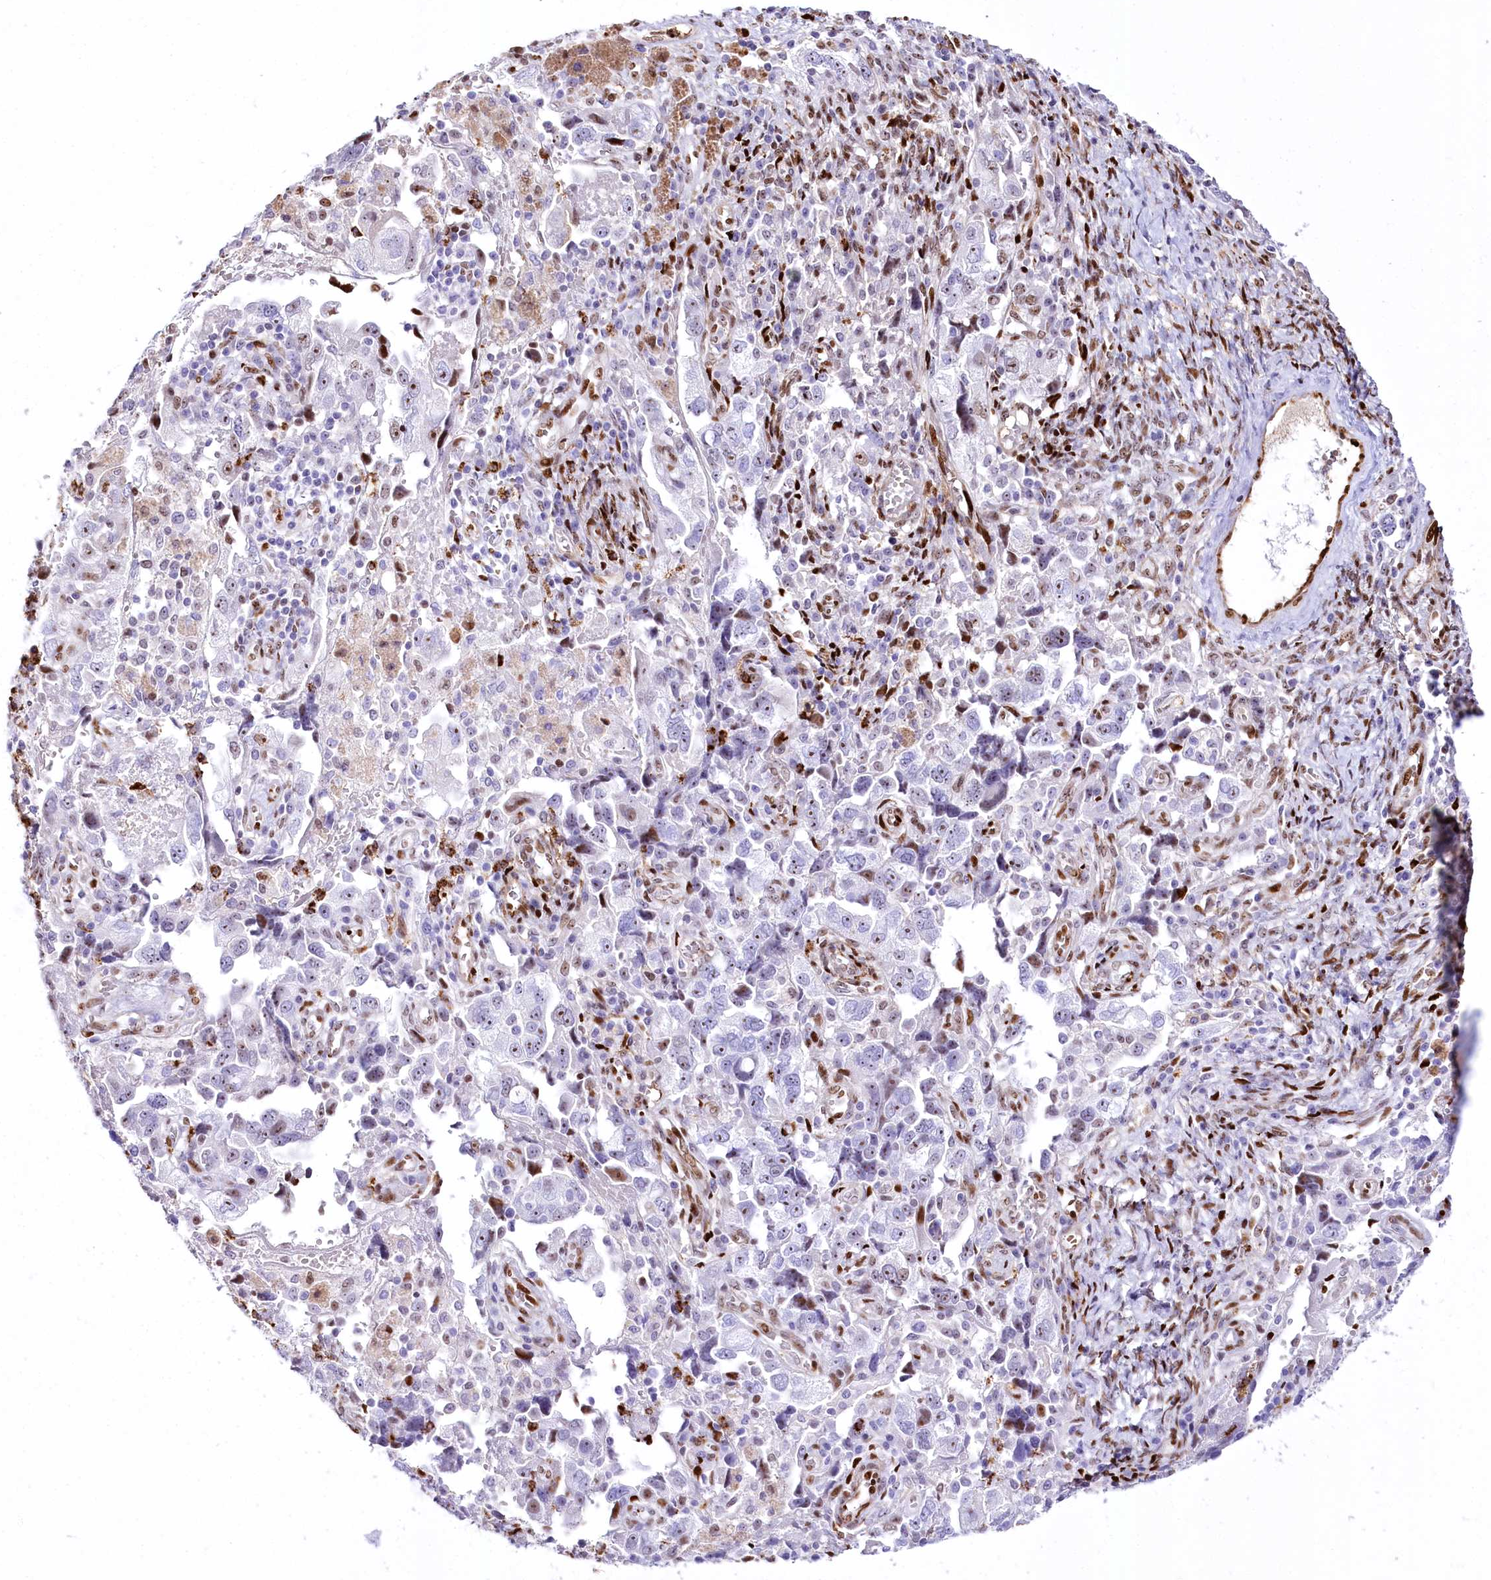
{"staining": {"intensity": "moderate", "quantity": "25%-75%", "location": "cytoplasmic/membranous,nuclear"}, "tissue": "ovarian cancer", "cell_type": "Tumor cells", "image_type": "cancer", "snomed": [{"axis": "morphology", "description": "Carcinoma, NOS"}, {"axis": "morphology", "description": "Cystadenocarcinoma, serous, NOS"}, {"axis": "topography", "description": "Ovary"}], "caption": "A micrograph of human ovarian cancer (carcinoma) stained for a protein displays moderate cytoplasmic/membranous and nuclear brown staining in tumor cells.", "gene": "PTMS", "patient": {"sex": "female", "age": 69}}